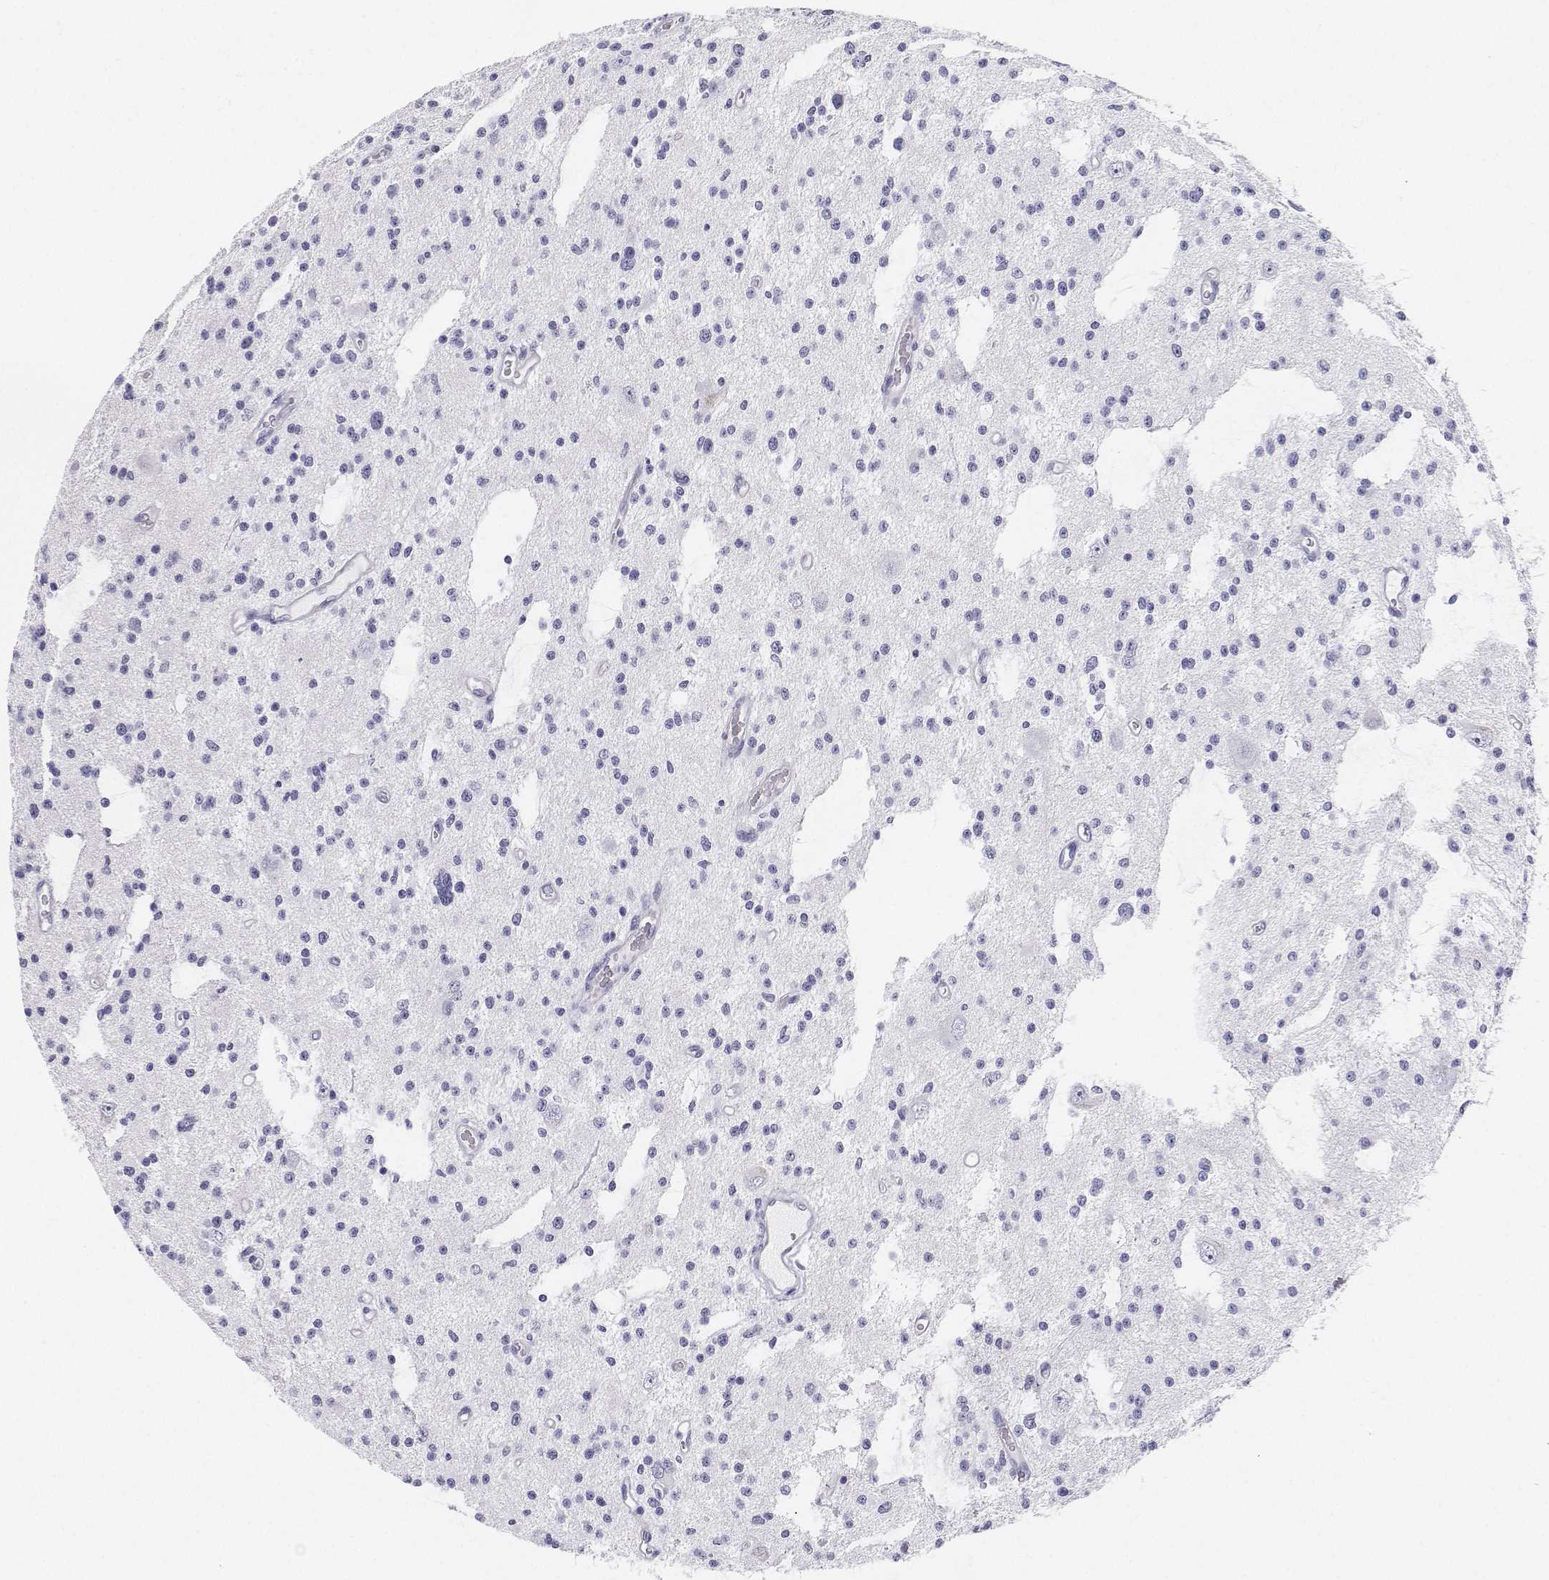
{"staining": {"intensity": "negative", "quantity": "none", "location": "none"}, "tissue": "glioma", "cell_type": "Tumor cells", "image_type": "cancer", "snomed": [{"axis": "morphology", "description": "Glioma, malignant, Low grade"}, {"axis": "topography", "description": "Brain"}], "caption": "The IHC micrograph has no significant positivity in tumor cells of glioma tissue. Nuclei are stained in blue.", "gene": "BHMT", "patient": {"sex": "male", "age": 43}}